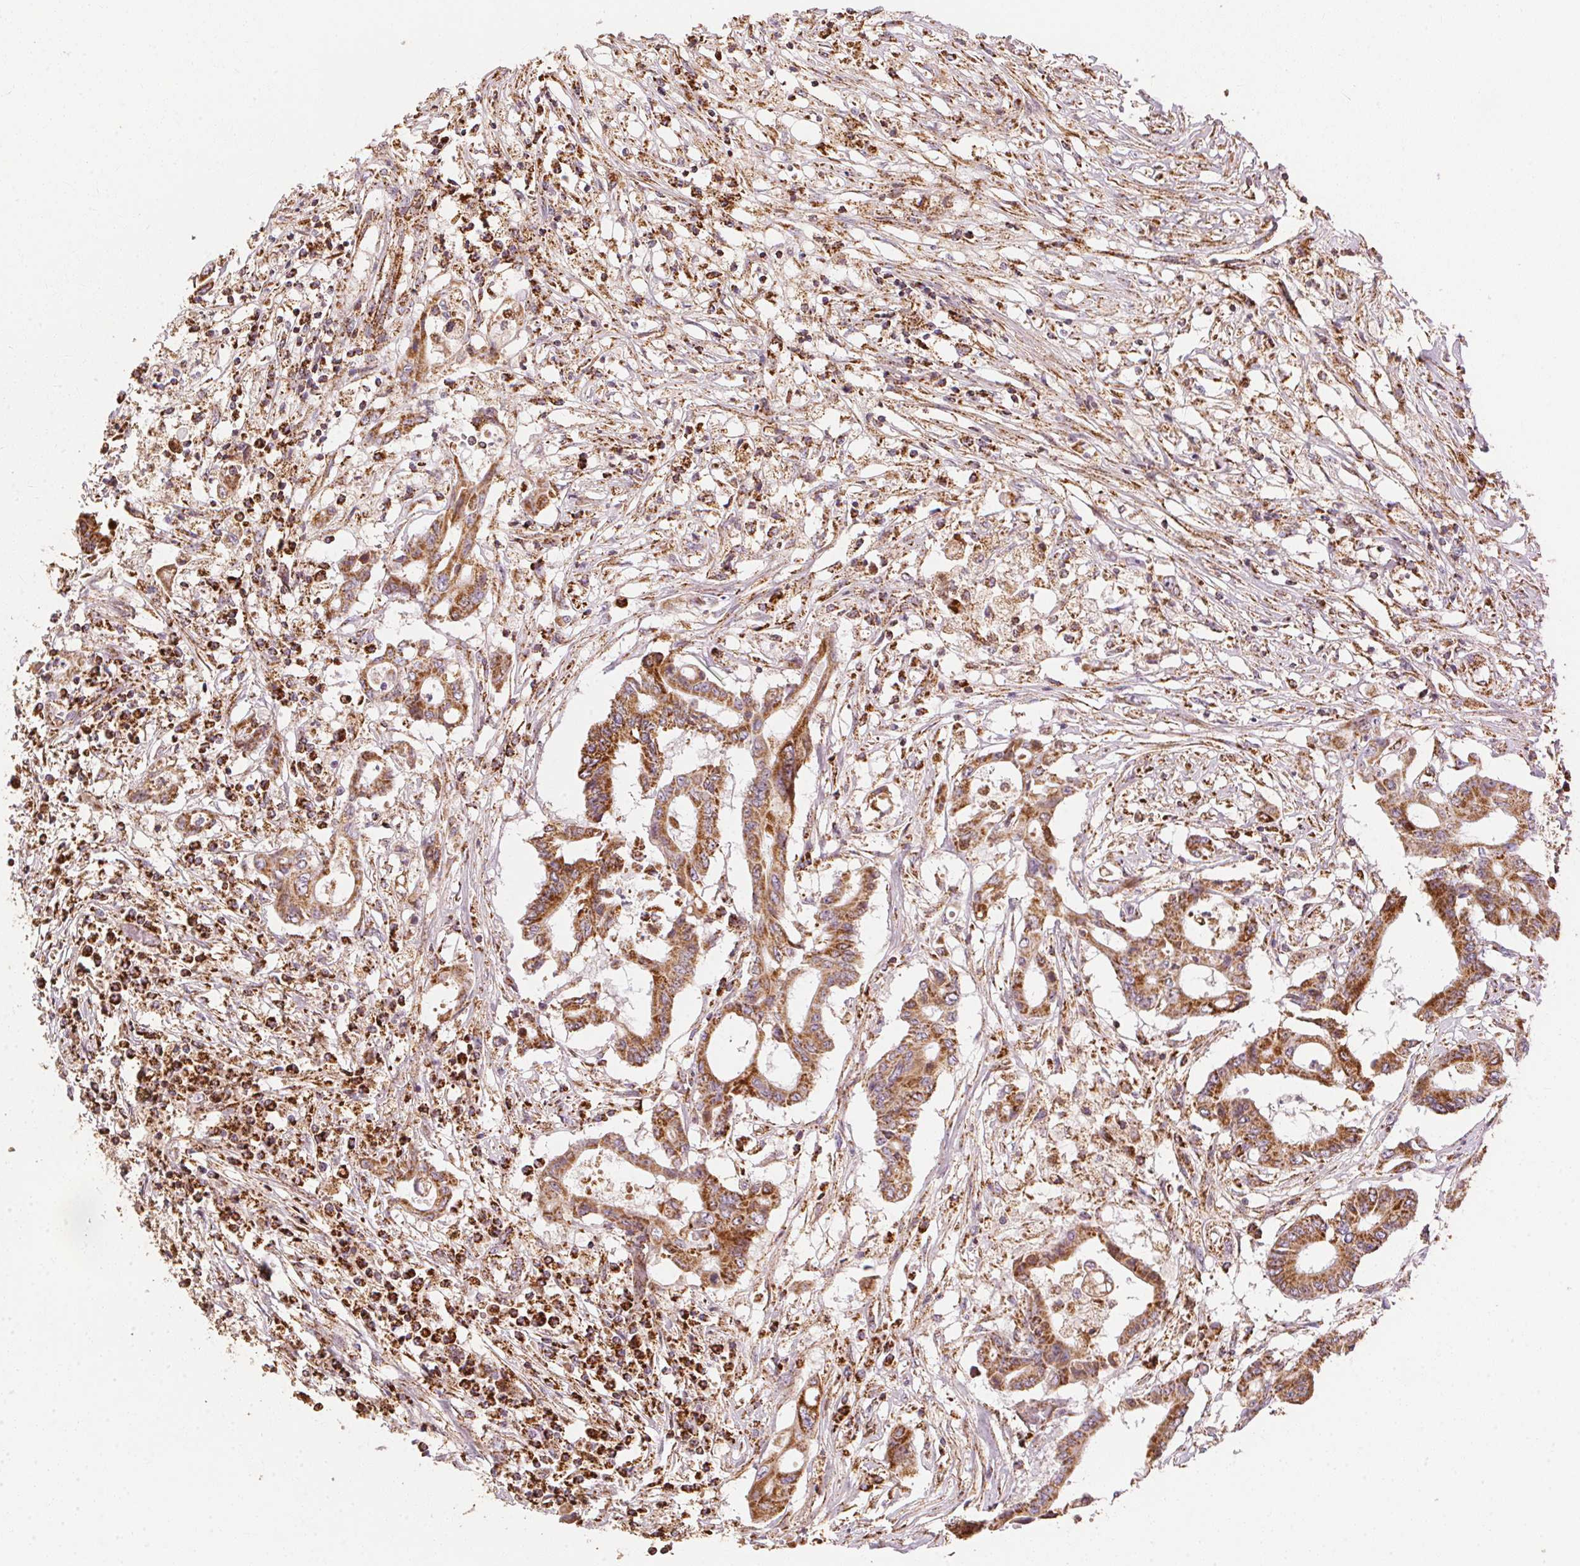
{"staining": {"intensity": "strong", "quantity": ">75%", "location": "cytoplasmic/membranous"}, "tissue": "colorectal cancer", "cell_type": "Tumor cells", "image_type": "cancer", "snomed": [{"axis": "morphology", "description": "Adenocarcinoma, NOS"}, {"axis": "topography", "description": "Rectum"}], "caption": "This histopathology image exhibits colorectal cancer stained with immunohistochemistry (IHC) to label a protein in brown. The cytoplasmic/membranous of tumor cells show strong positivity for the protein. Nuclei are counter-stained blue.", "gene": "NDUFS2", "patient": {"sex": "male", "age": 54}}